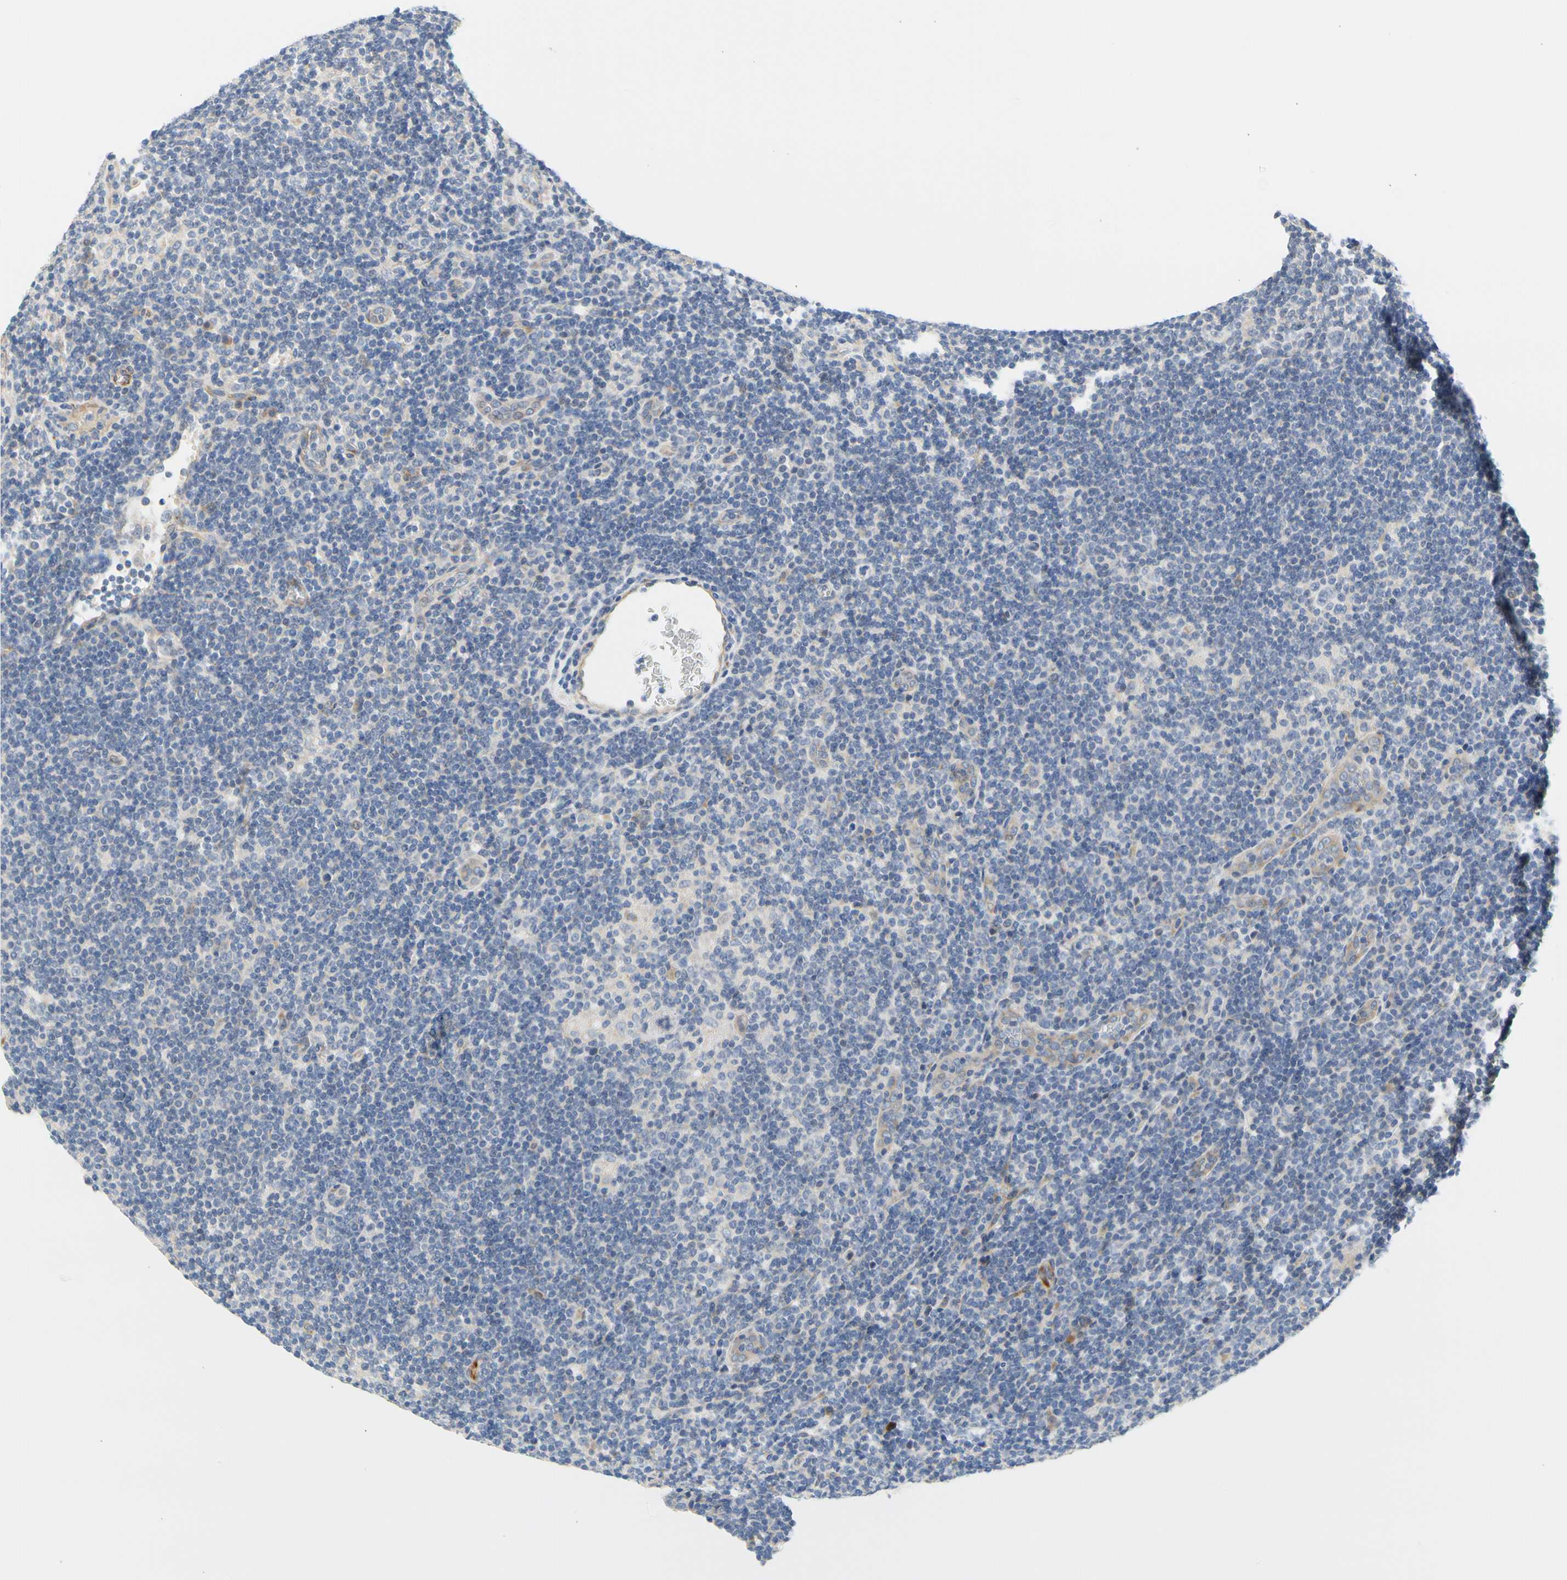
{"staining": {"intensity": "negative", "quantity": "none", "location": "none"}, "tissue": "lymphoma", "cell_type": "Tumor cells", "image_type": "cancer", "snomed": [{"axis": "morphology", "description": "Hodgkin's disease, NOS"}, {"axis": "topography", "description": "Lymph node"}], "caption": "Photomicrograph shows no protein expression in tumor cells of lymphoma tissue.", "gene": "ZNF236", "patient": {"sex": "female", "age": 57}}